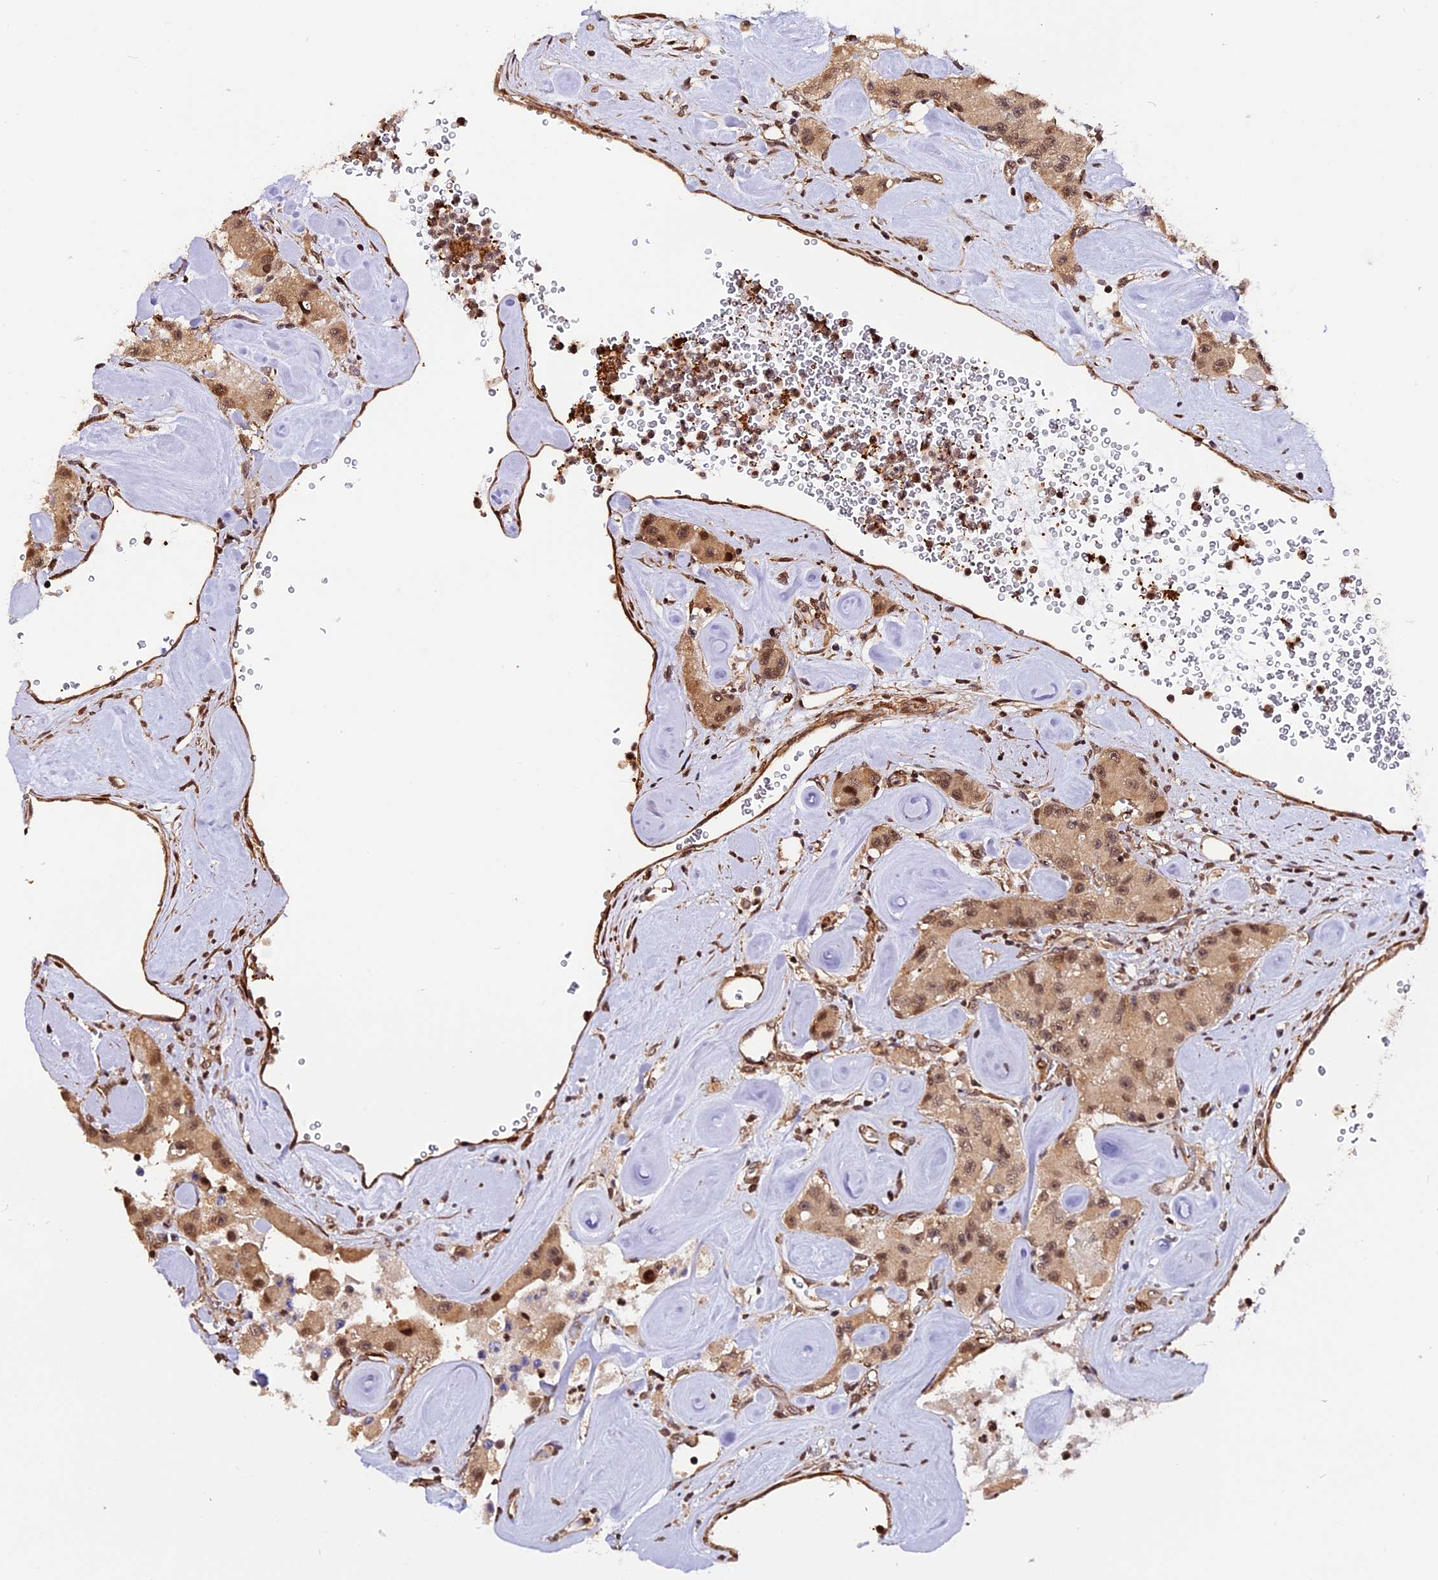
{"staining": {"intensity": "moderate", "quantity": ">75%", "location": "cytoplasmic/membranous,nuclear"}, "tissue": "carcinoid", "cell_type": "Tumor cells", "image_type": "cancer", "snomed": [{"axis": "morphology", "description": "Carcinoid, malignant, NOS"}, {"axis": "topography", "description": "Pancreas"}], "caption": "The micrograph shows staining of carcinoid, revealing moderate cytoplasmic/membranous and nuclear protein expression (brown color) within tumor cells.", "gene": "HERPUD1", "patient": {"sex": "male", "age": 41}}